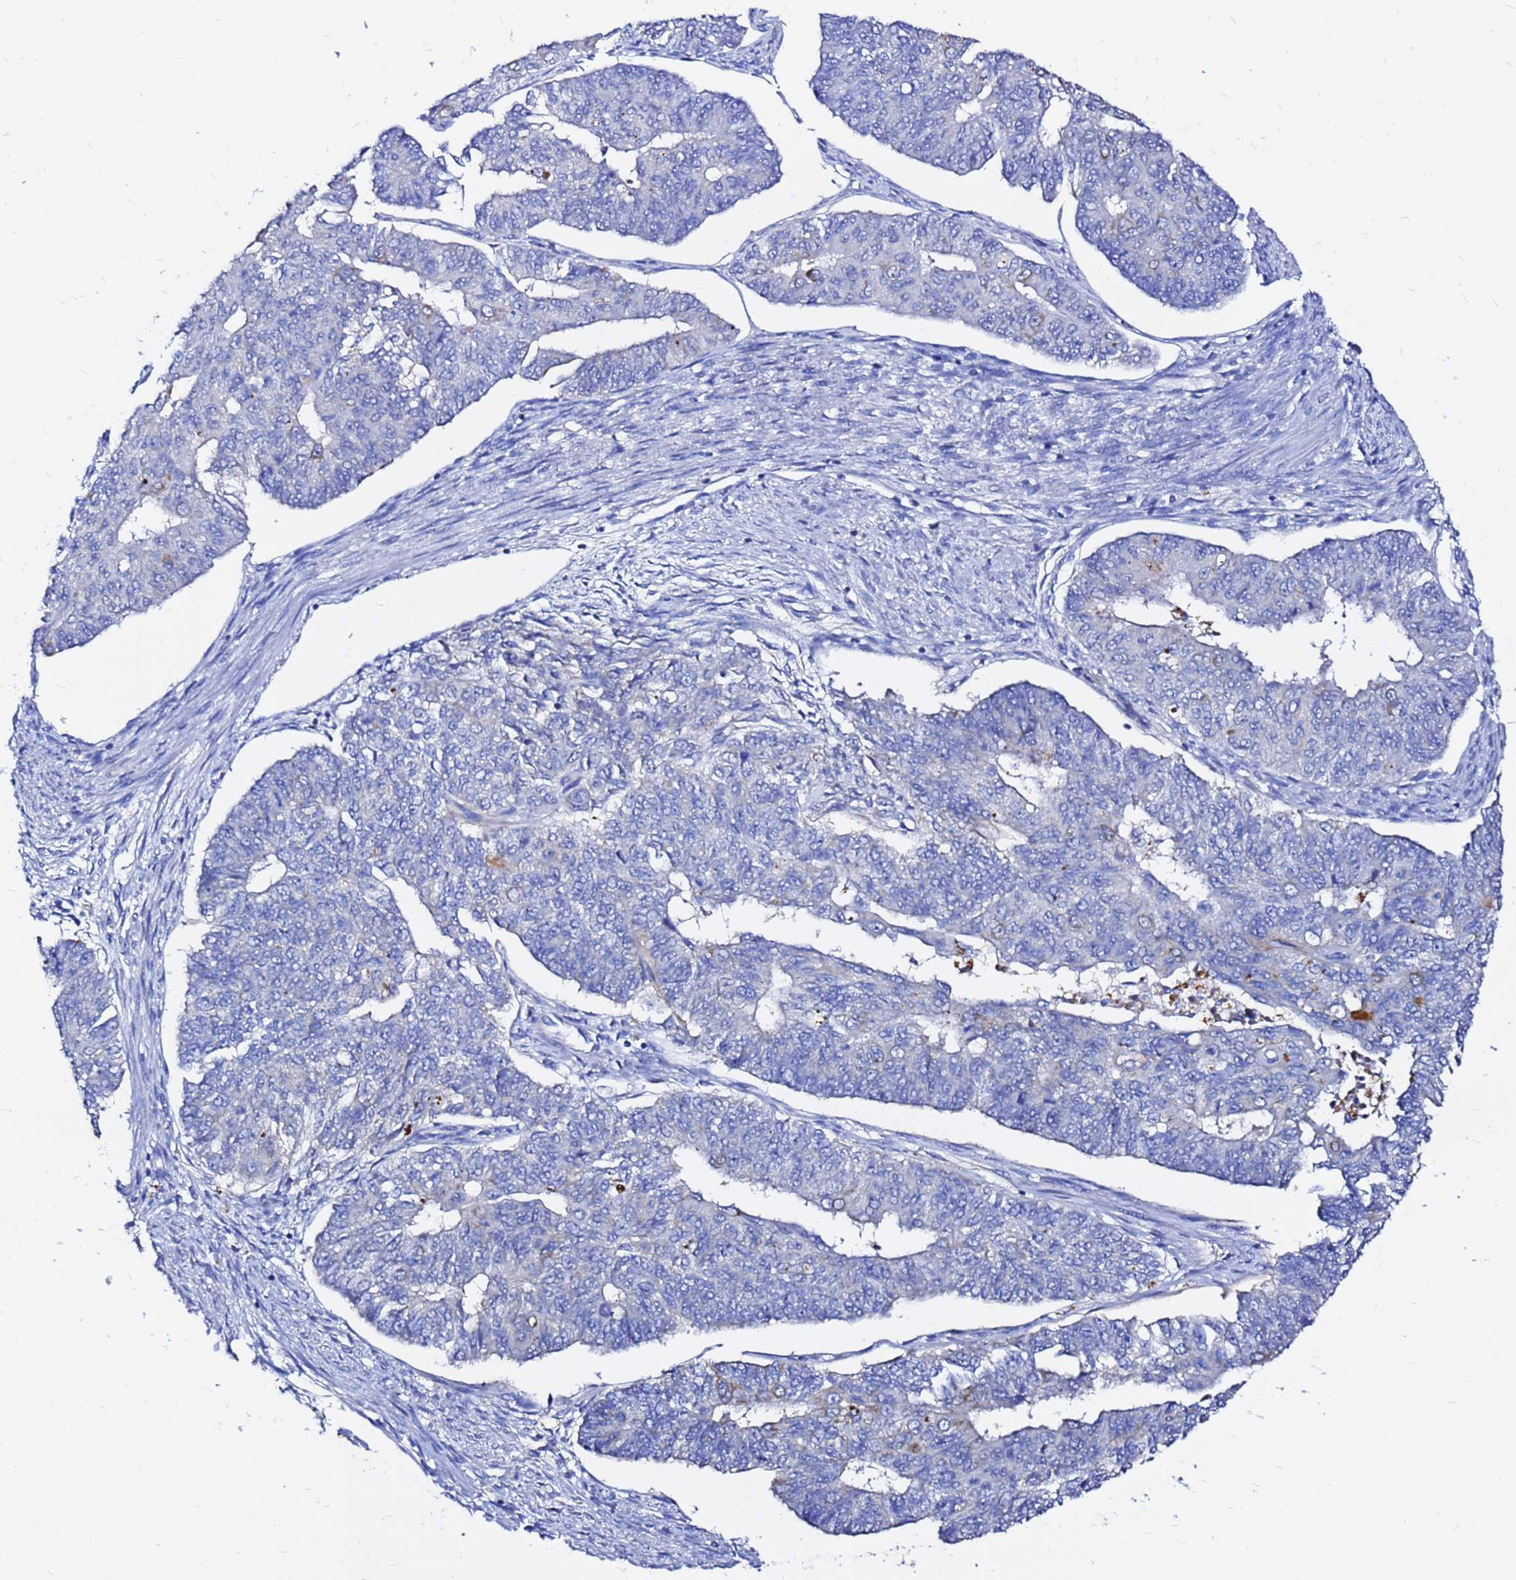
{"staining": {"intensity": "negative", "quantity": "none", "location": "none"}, "tissue": "endometrial cancer", "cell_type": "Tumor cells", "image_type": "cancer", "snomed": [{"axis": "morphology", "description": "Adenocarcinoma, NOS"}, {"axis": "topography", "description": "Endometrium"}], "caption": "A high-resolution histopathology image shows immunohistochemistry (IHC) staining of endometrial adenocarcinoma, which exhibits no significant staining in tumor cells.", "gene": "FAM183A", "patient": {"sex": "female", "age": 32}}